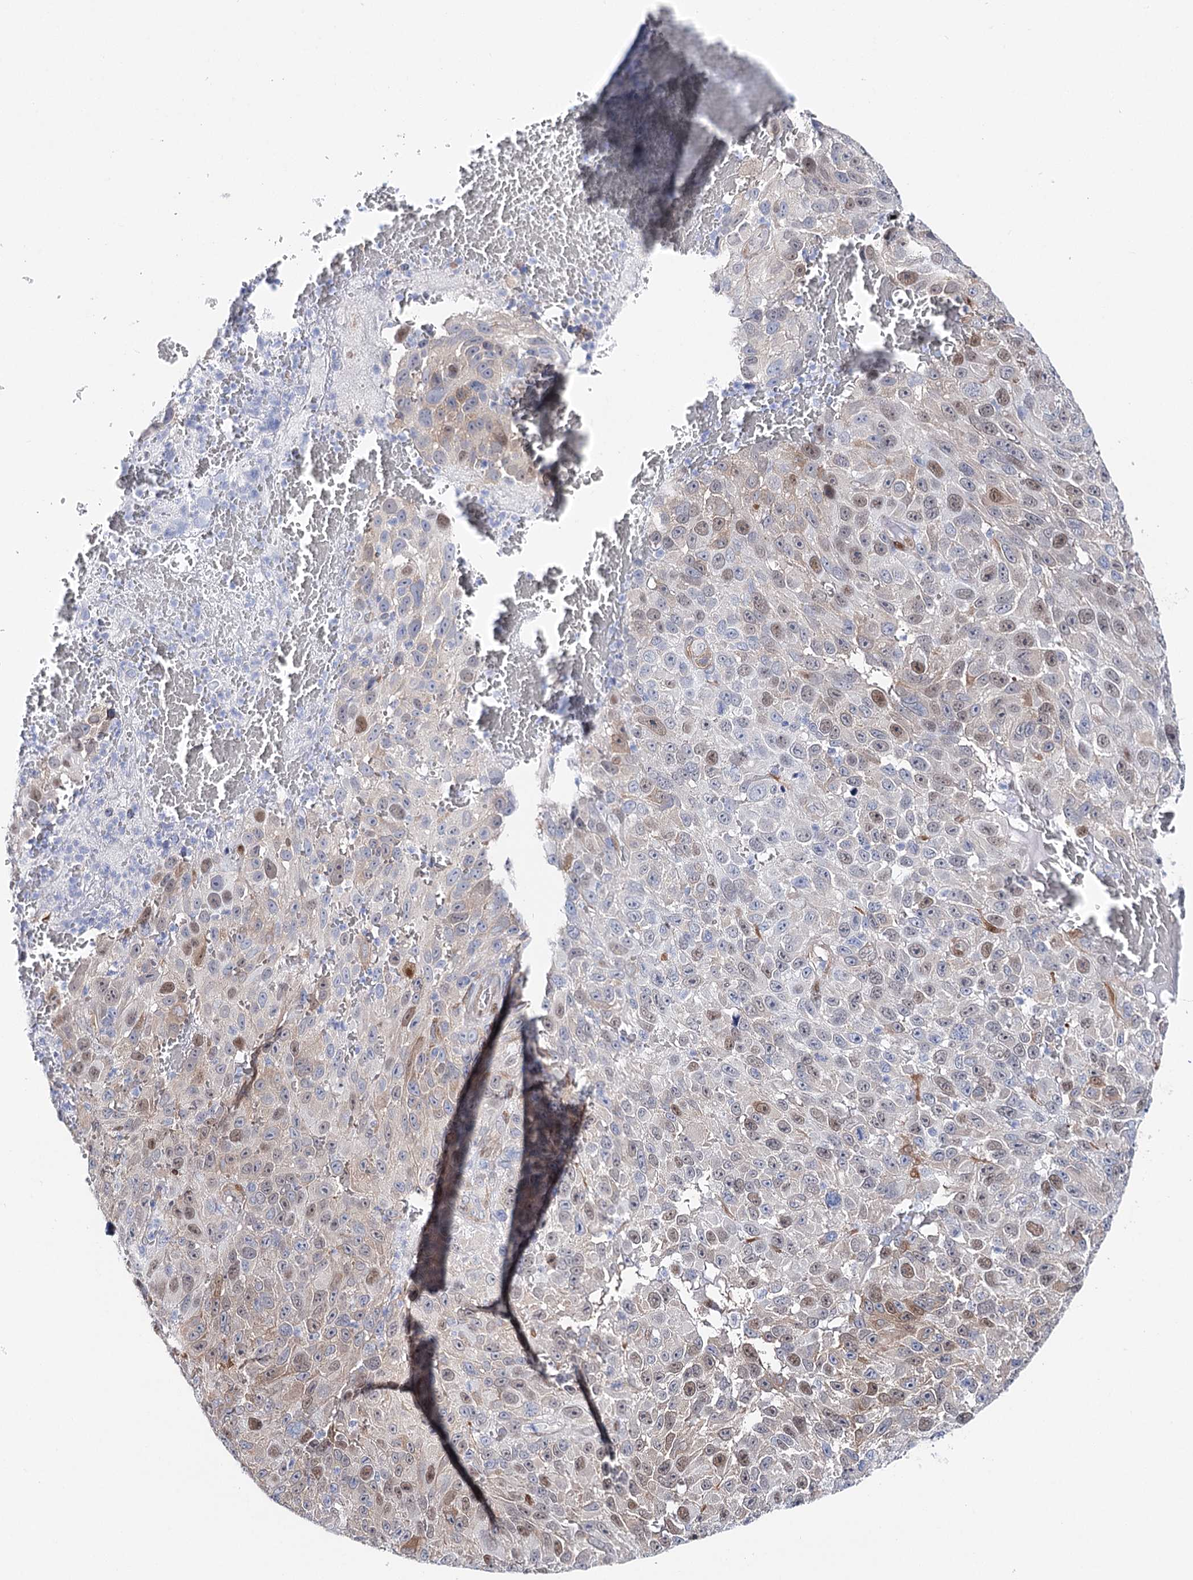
{"staining": {"intensity": "moderate", "quantity": "<25%", "location": "nuclear"}, "tissue": "melanoma", "cell_type": "Tumor cells", "image_type": "cancer", "snomed": [{"axis": "morphology", "description": "Malignant melanoma, NOS"}, {"axis": "topography", "description": "Skin"}], "caption": "A photomicrograph of human malignant melanoma stained for a protein demonstrates moderate nuclear brown staining in tumor cells.", "gene": "UGDH", "patient": {"sex": "female", "age": 96}}